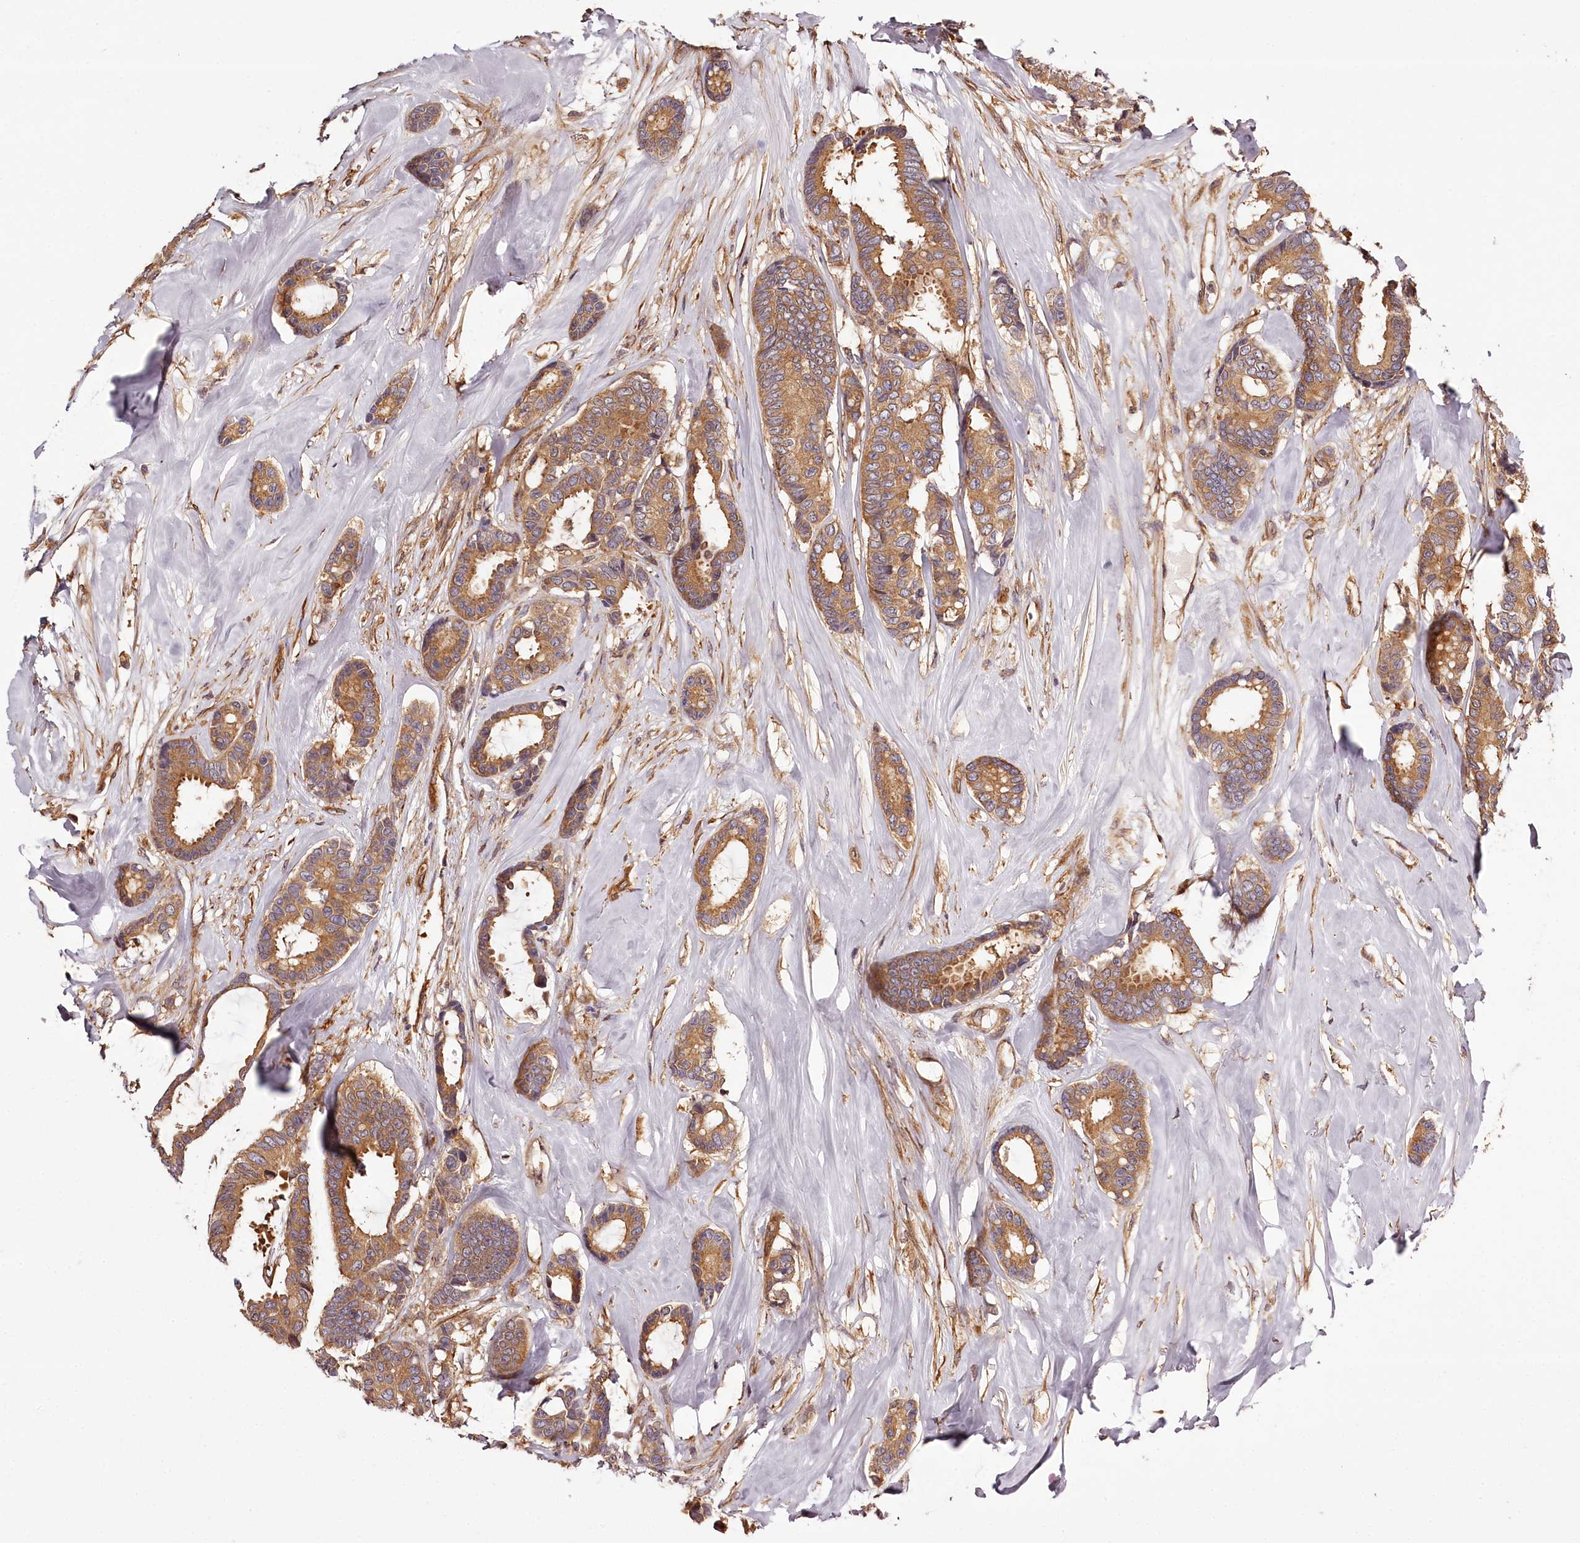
{"staining": {"intensity": "moderate", "quantity": ">75%", "location": "cytoplasmic/membranous"}, "tissue": "breast cancer", "cell_type": "Tumor cells", "image_type": "cancer", "snomed": [{"axis": "morphology", "description": "Duct carcinoma"}, {"axis": "topography", "description": "Breast"}], "caption": "Protein expression by immunohistochemistry shows moderate cytoplasmic/membranous staining in approximately >75% of tumor cells in breast cancer (invasive ductal carcinoma).", "gene": "TARS1", "patient": {"sex": "female", "age": 87}}